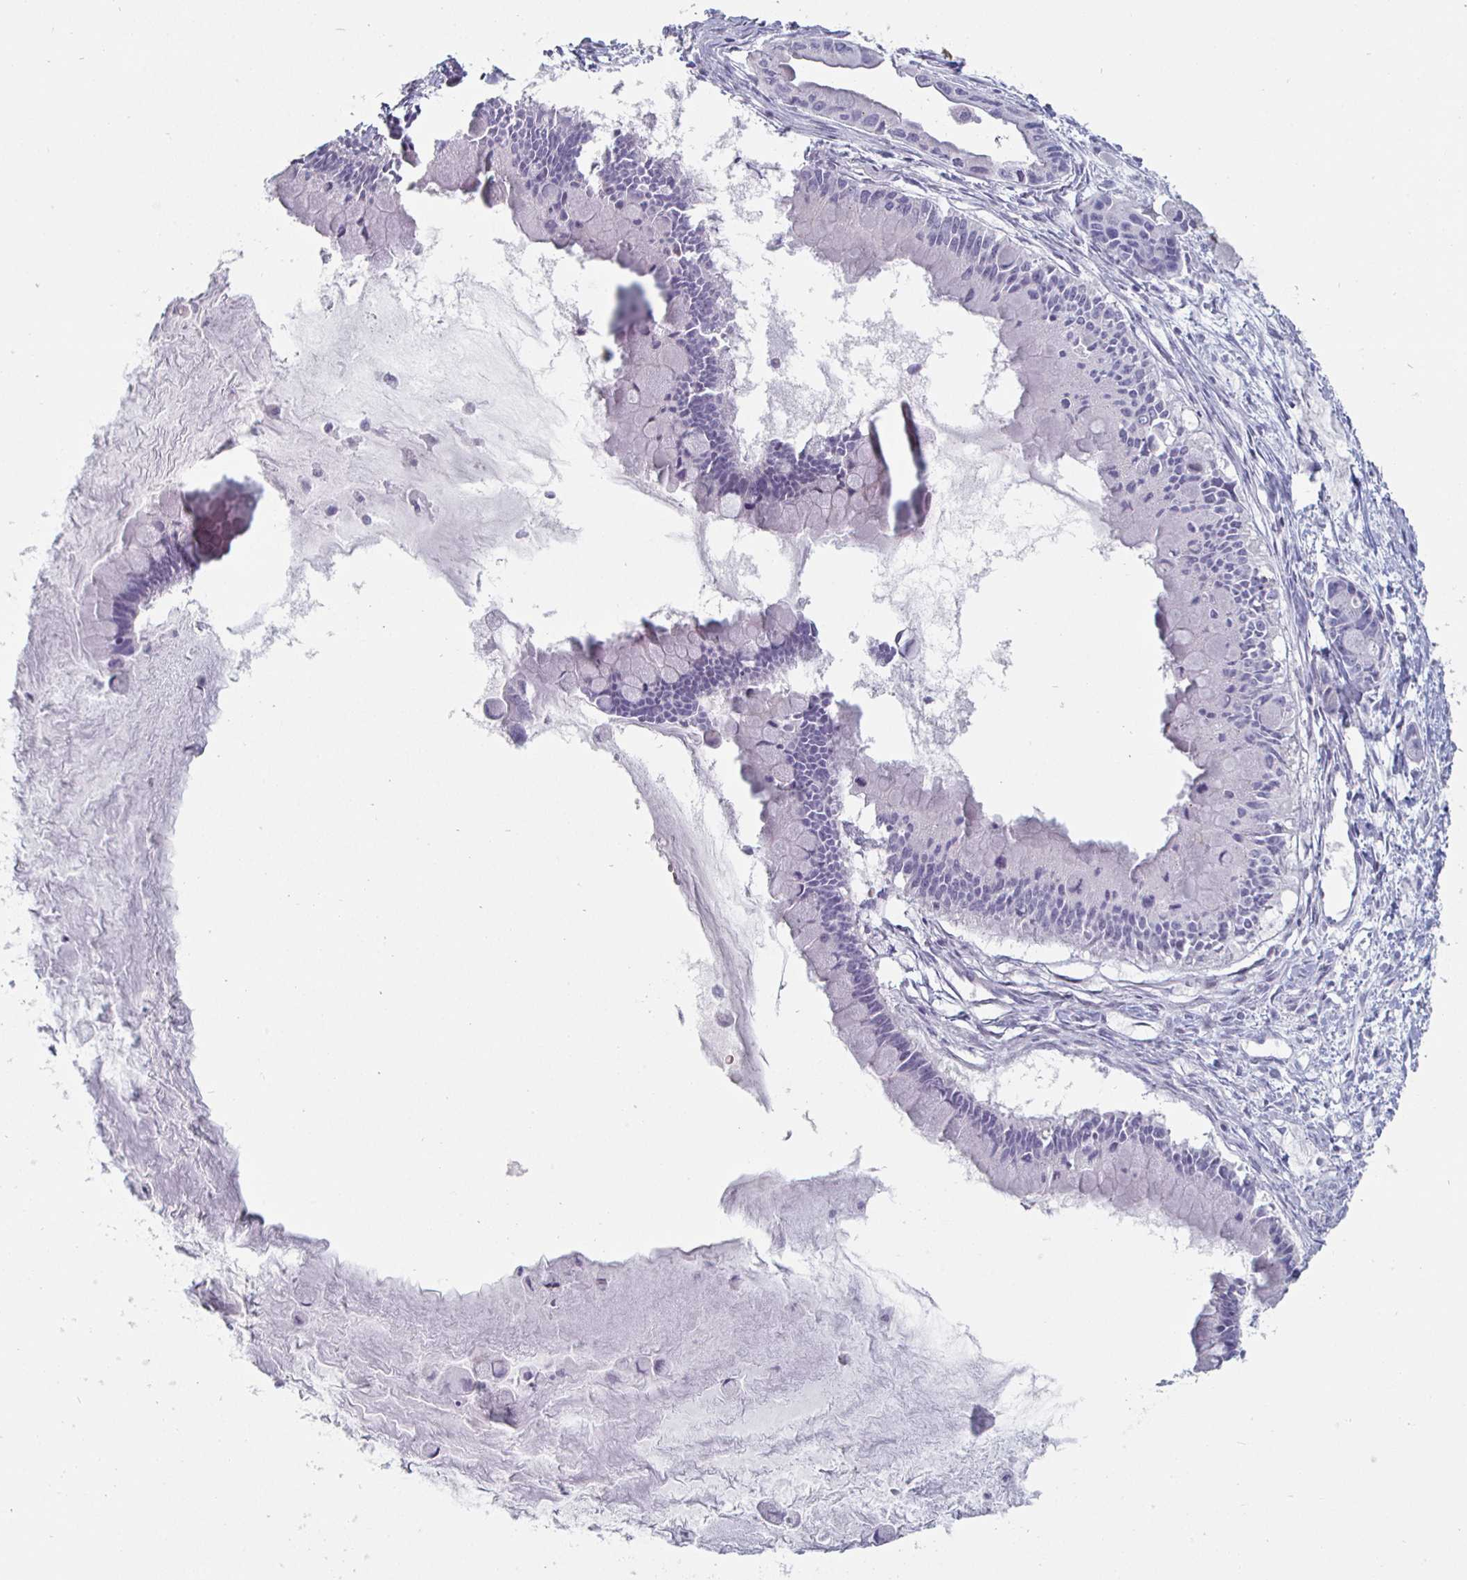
{"staining": {"intensity": "negative", "quantity": "none", "location": "none"}, "tissue": "ovarian cancer", "cell_type": "Tumor cells", "image_type": "cancer", "snomed": [{"axis": "morphology", "description": "Cystadenocarcinoma, mucinous, NOS"}, {"axis": "topography", "description": "Ovary"}], "caption": "Immunohistochemical staining of ovarian mucinous cystadenocarcinoma exhibits no significant positivity in tumor cells. (Brightfield microscopy of DAB IHC at high magnification).", "gene": "DMRTB1", "patient": {"sex": "female", "age": 63}}